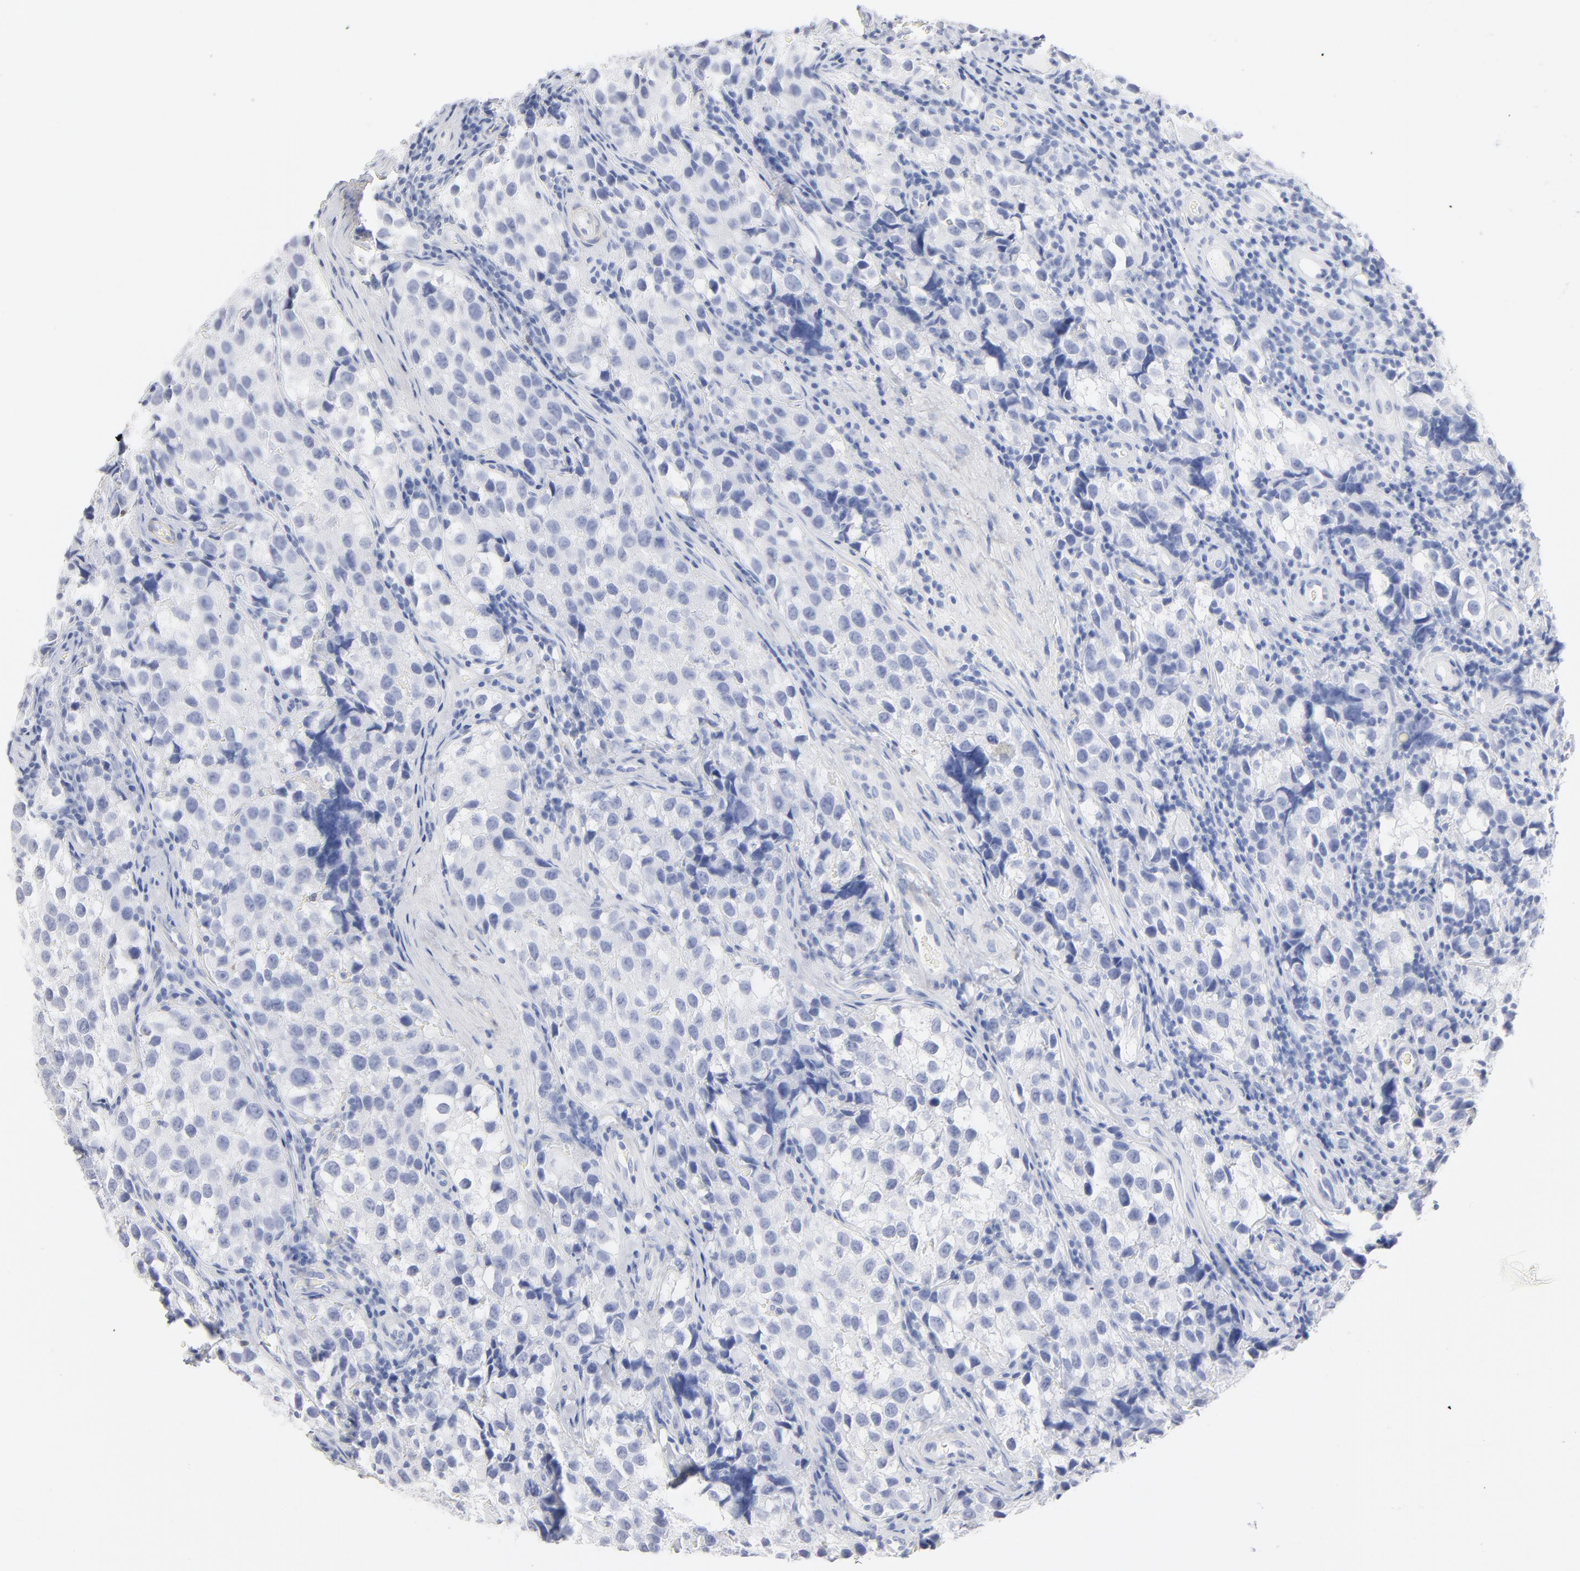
{"staining": {"intensity": "negative", "quantity": "none", "location": "none"}, "tissue": "testis cancer", "cell_type": "Tumor cells", "image_type": "cancer", "snomed": [{"axis": "morphology", "description": "Seminoma, NOS"}, {"axis": "topography", "description": "Testis"}], "caption": "Testis cancer stained for a protein using immunohistochemistry (IHC) displays no positivity tumor cells.", "gene": "AGTR1", "patient": {"sex": "male", "age": 39}}